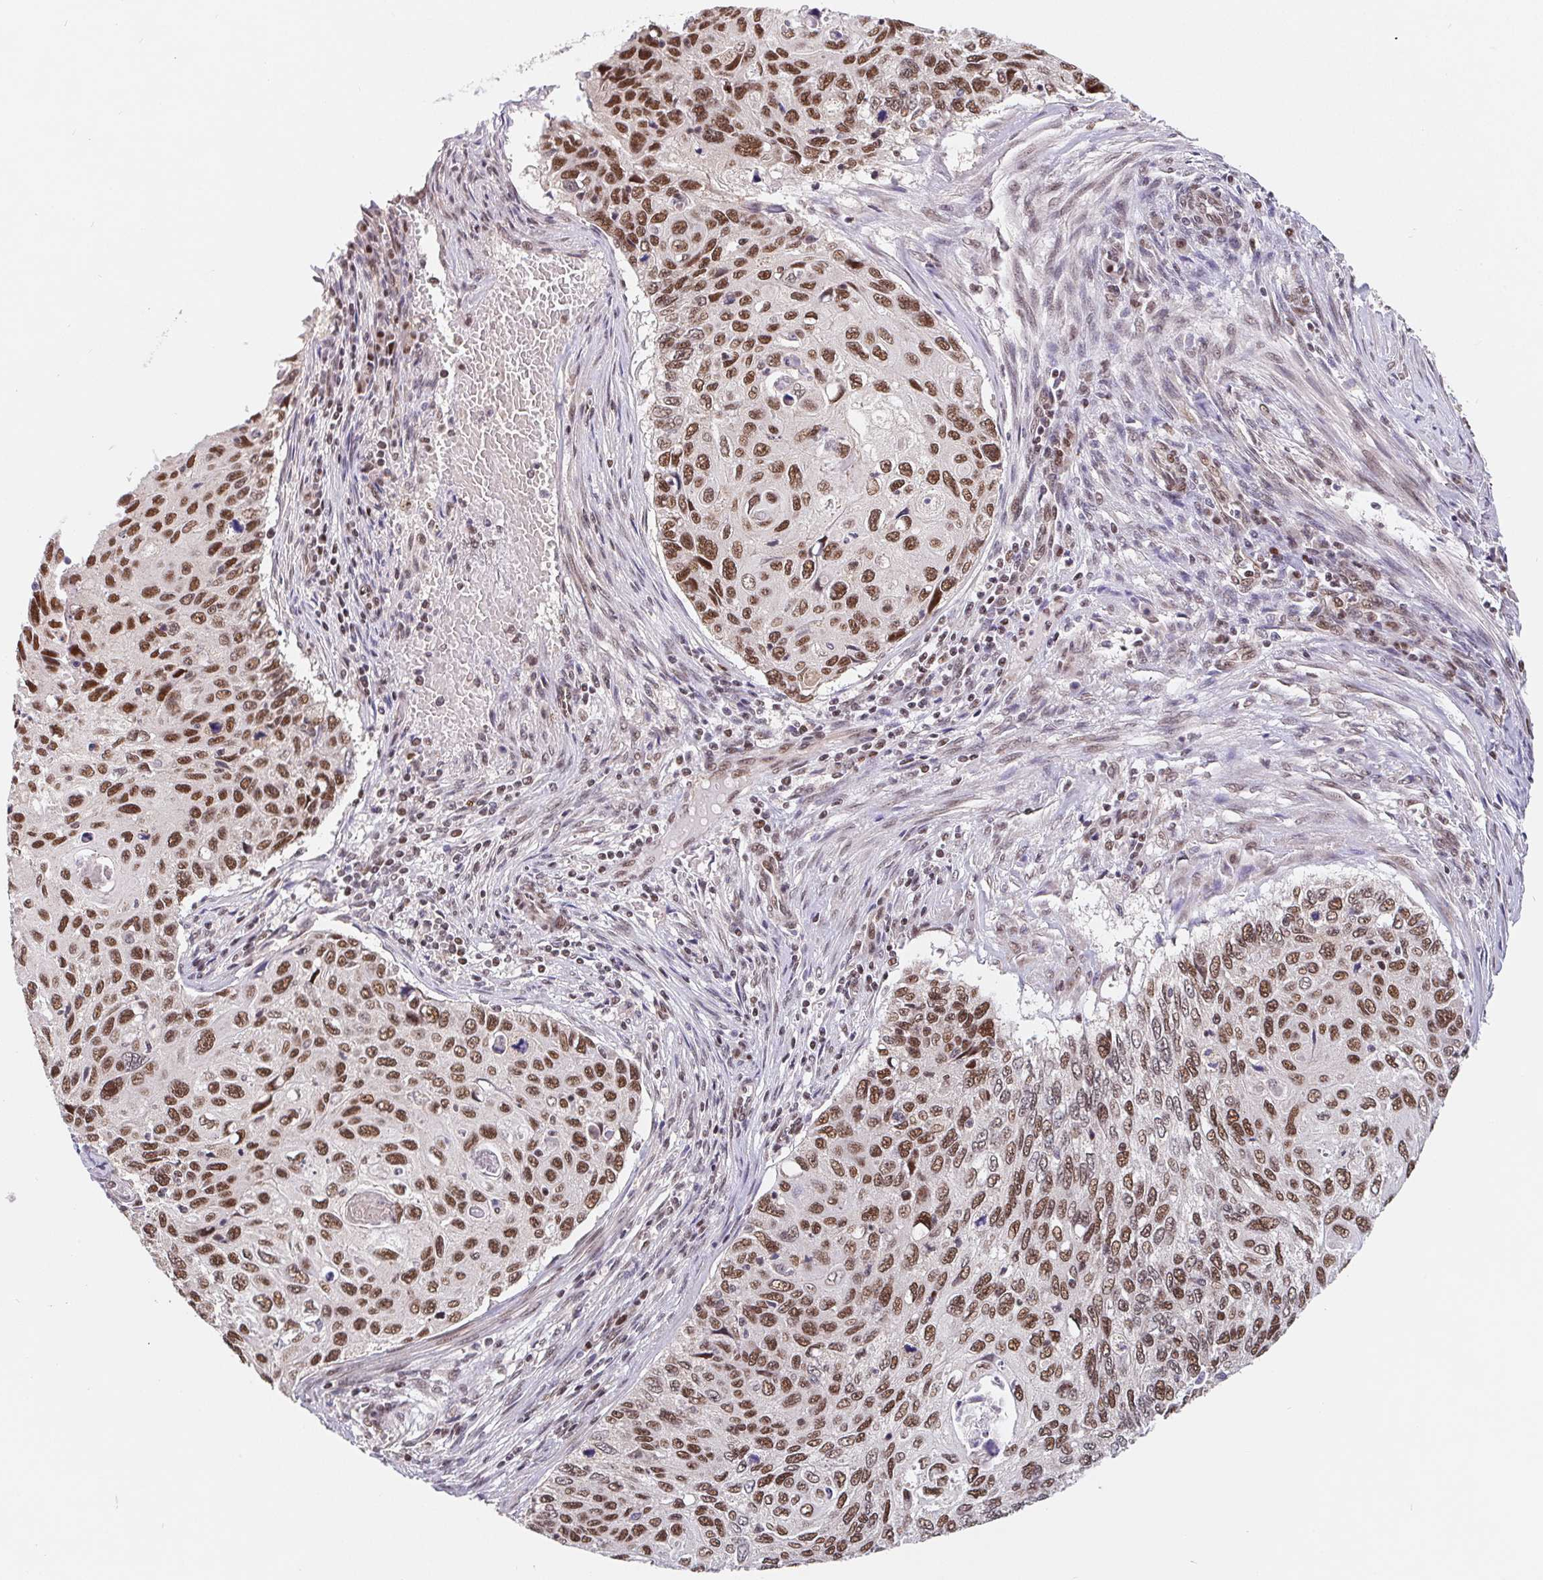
{"staining": {"intensity": "moderate", "quantity": ">75%", "location": "nuclear"}, "tissue": "cervical cancer", "cell_type": "Tumor cells", "image_type": "cancer", "snomed": [{"axis": "morphology", "description": "Squamous cell carcinoma, NOS"}, {"axis": "topography", "description": "Cervix"}], "caption": "Human squamous cell carcinoma (cervical) stained for a protein (brown) reveals moderate nuclear positive positivity in approximately >75% of tumor cells.", "gene": "POU2F1", "patient": {"sex": "female", "age": 70}}